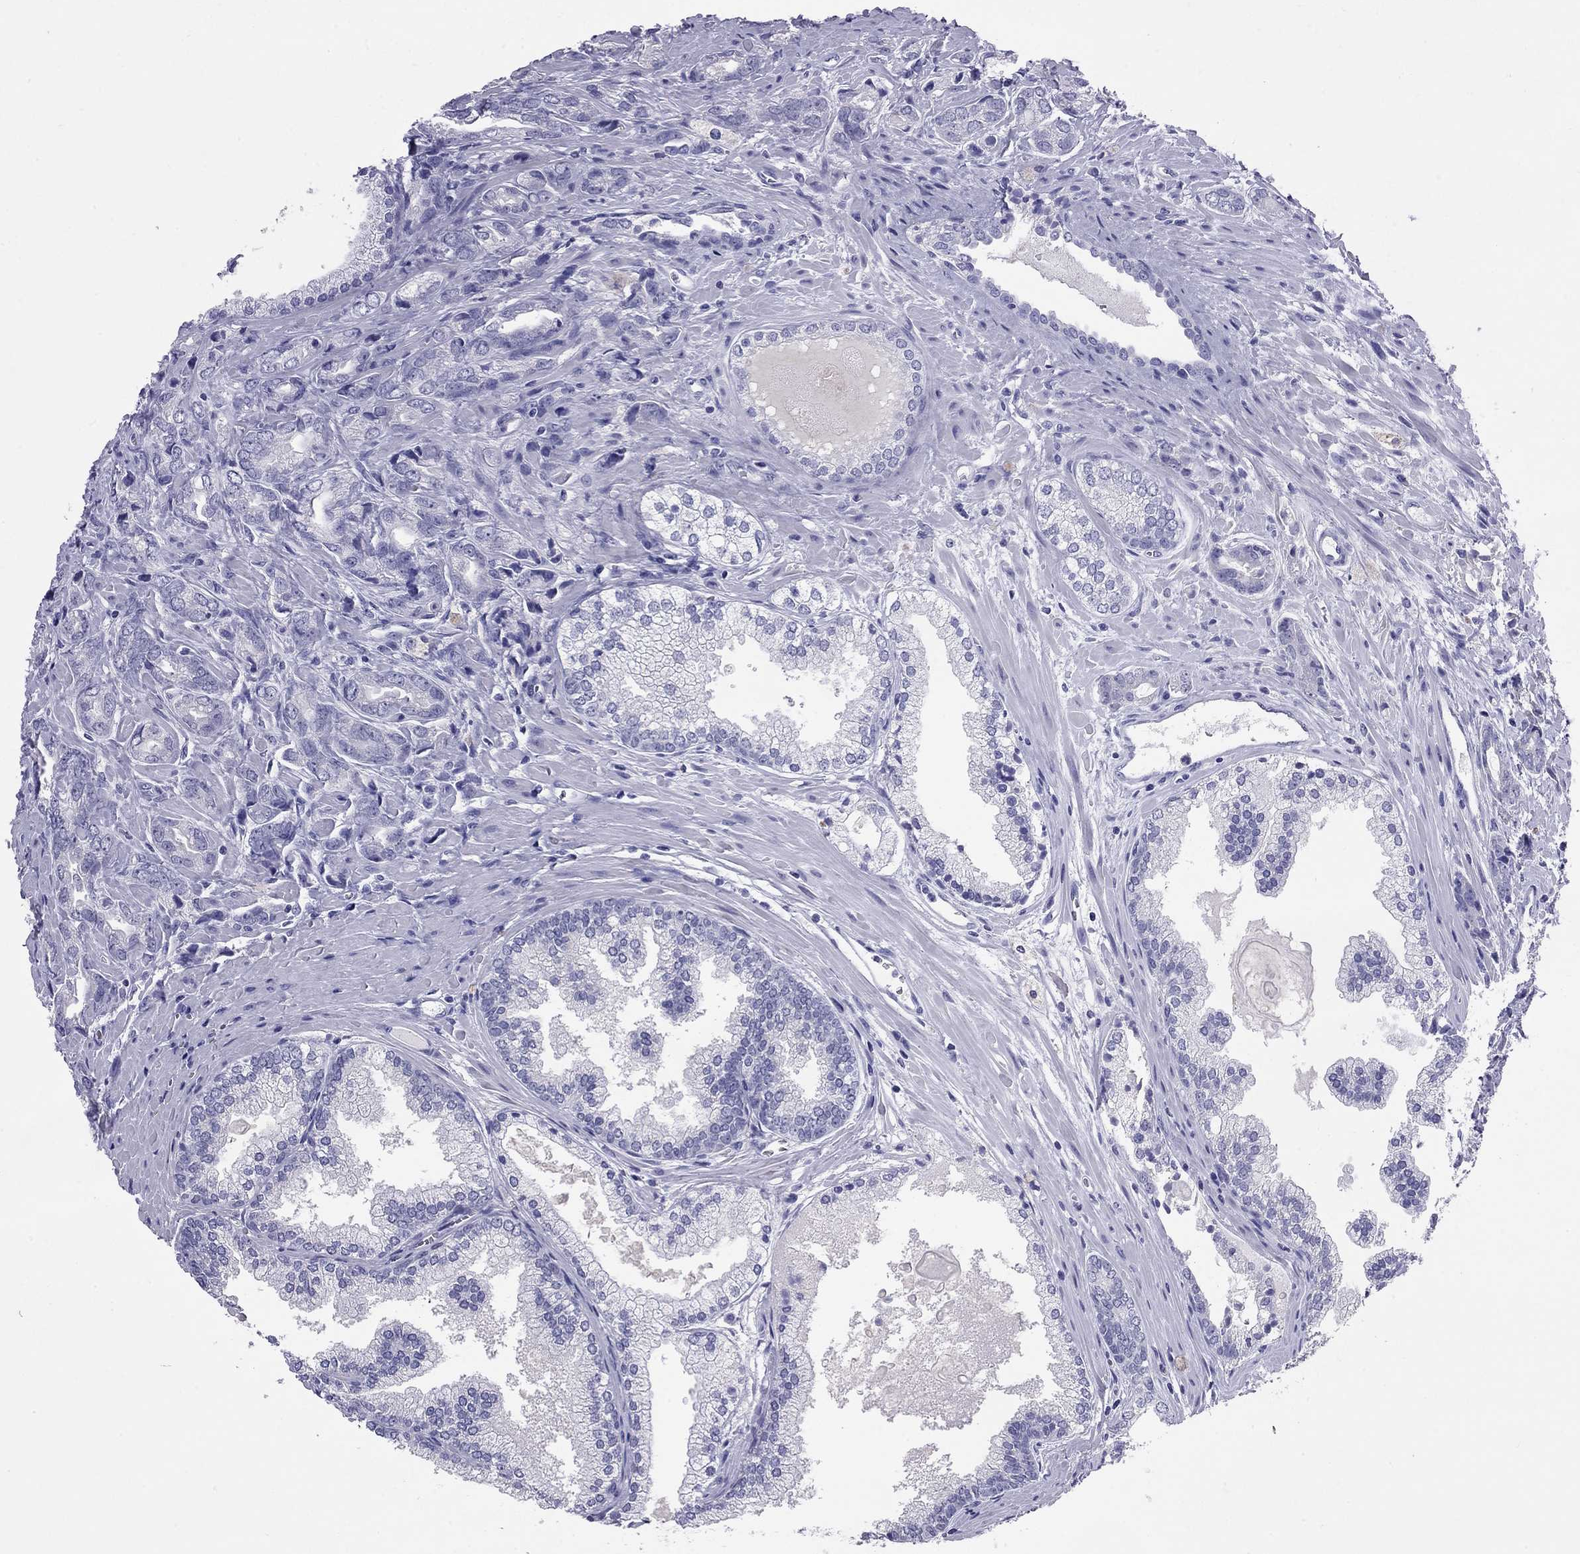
{"staining": {"intensity": "negative", "quantity": "none", "location": "none"}, "tissue": "prostate cancer", "cell_type": "Tumor cells", "image_type": "cancer", "snomed": [{"axis": "morphology", "description": "Adenocarcinoma, NOS"}, {"axis": "morphology", "description": "Adenocarcinoma, High grade"}, {"axis": "topography", "description": "Prostate"}], "caption": "Immunohistochemical staining of human prostate cancer shows no significant staining in tumor cells.", "gene": "ODF4", "patient": {"sex": "male", "age": 70}}